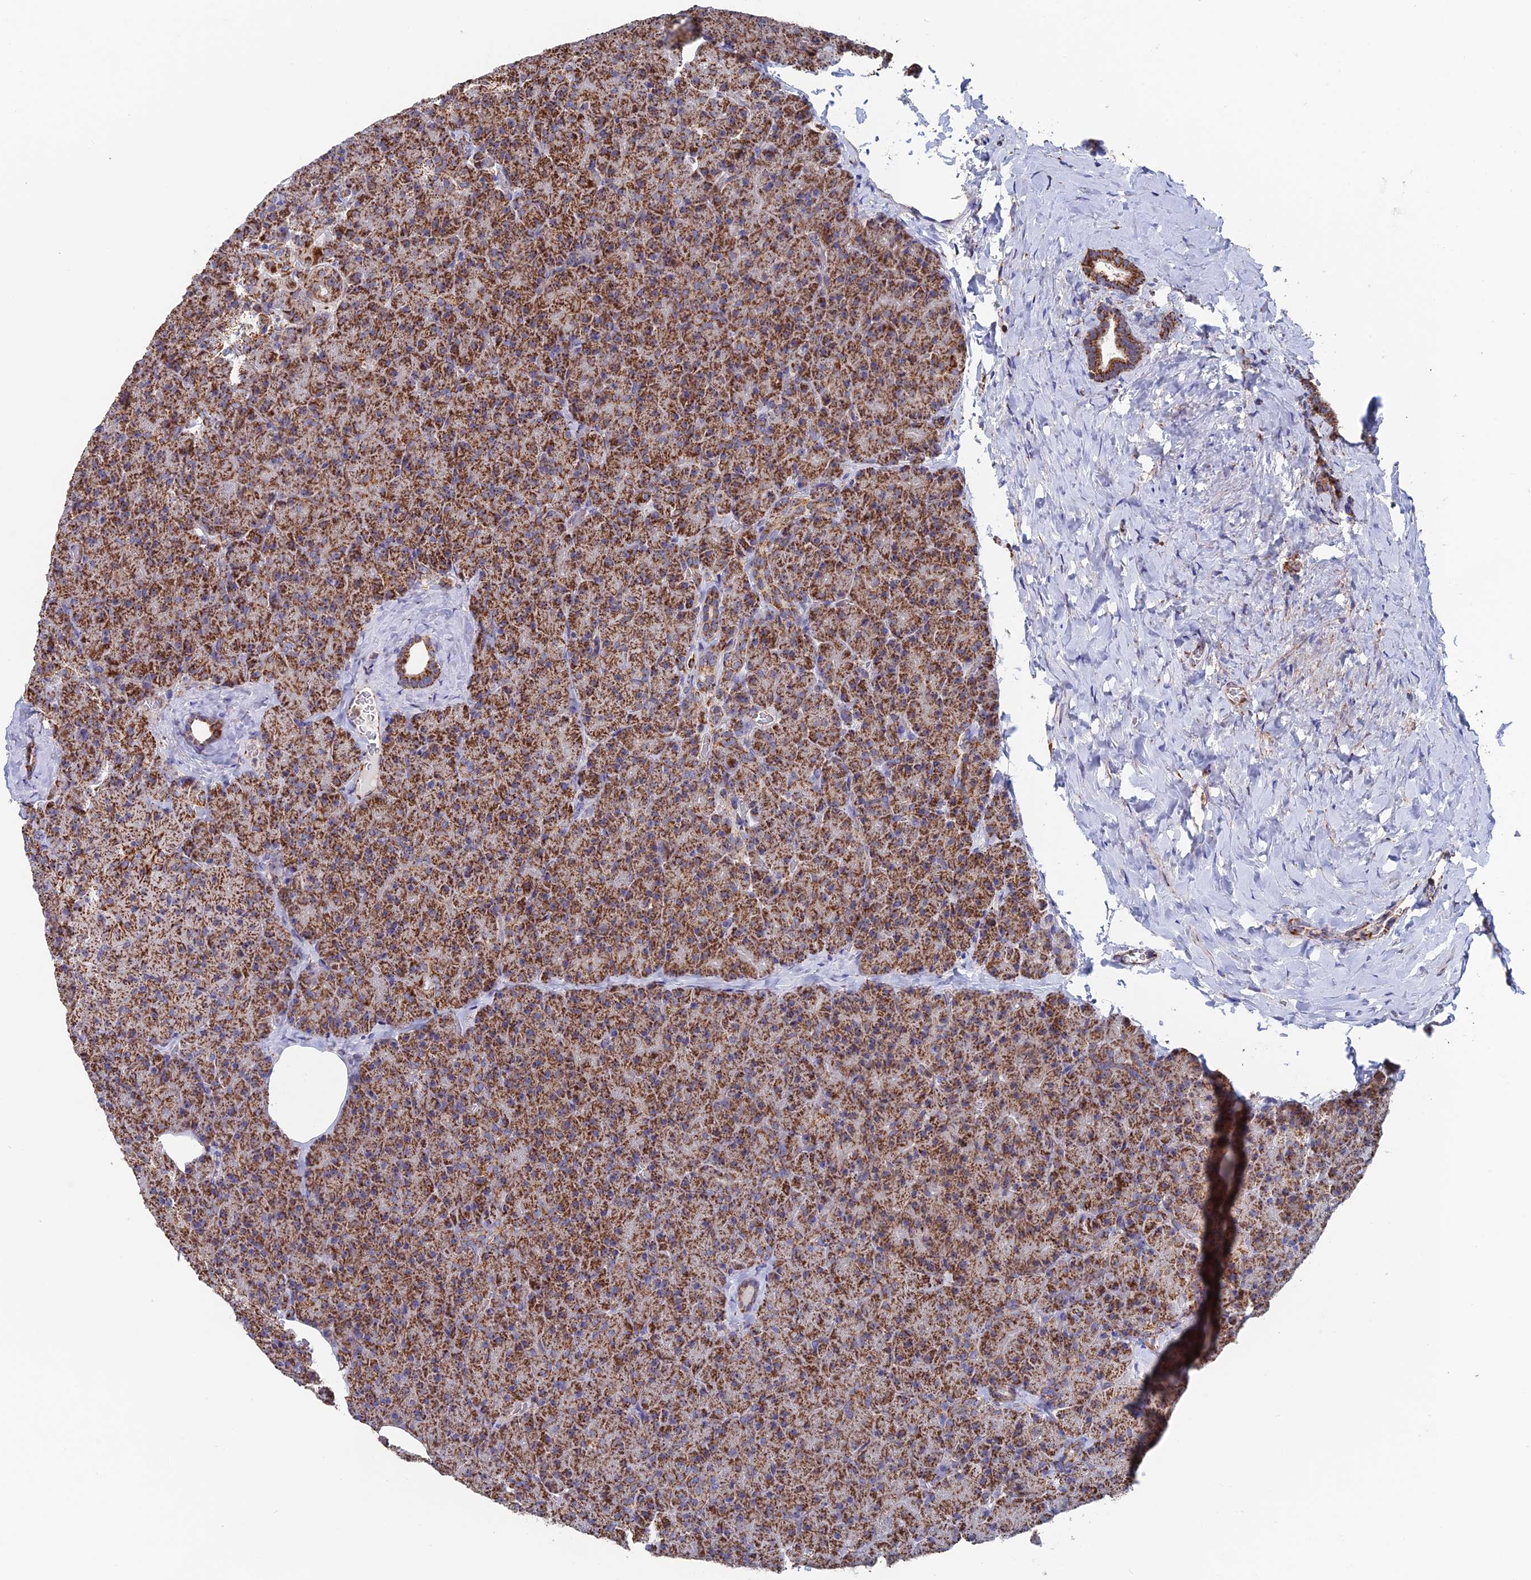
{"staining": {"intensity": "strong", "quantity": ">75%", "location": "cytoplasmic/membranous"}, "tissue": "pancreas", "cell_type": "Exocrine glandular cells", "image_type": "normal", "snomed": [{"axis": "morphology", "description": "Normal tissue, NOS"}, {"axis": "morphology", "description": "Carcinoid, malignant, NOS"}, {"axis": "topography", "description": "Pancreas"}], "caption": "An image showing strong cytoplasmic/membranous expression in about >75% of exocrine glandular cells in unremarkable pancreas, as visualized by brown immunohistochemical staining.", "gene": "DTYMK", "patient": {"sex": "female", "age": 35}}